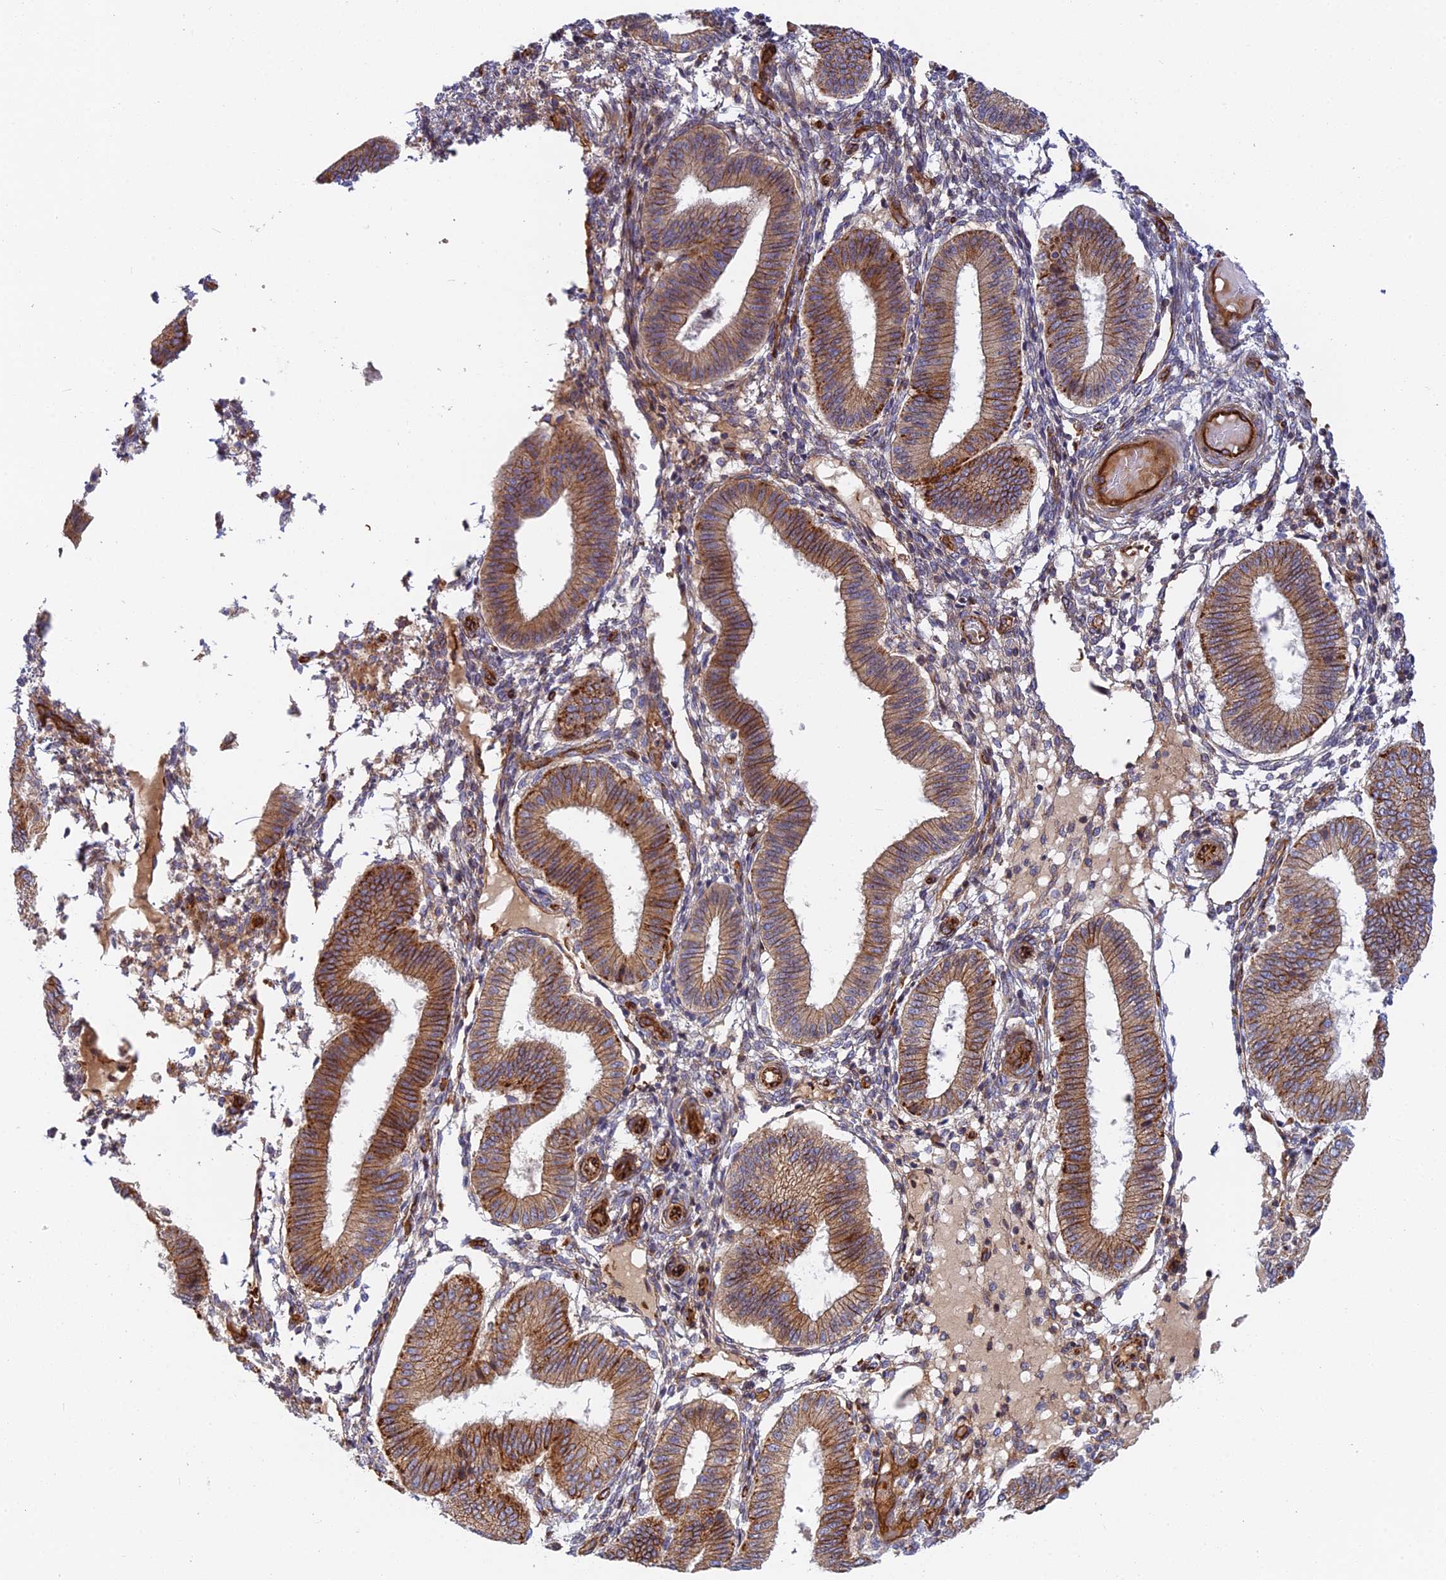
{"staining": {"intensity": "weak", "quantity": "<25%", "location": "cytoplasmic/membranous"}, "tissue": "endometrium", "cell_type": "Cells in endometrial stroma", "image_type": "normal", "snomed": [{"axis": "morphology", "description": "Normal tissue, NOS"}, {"axis": "topography", "description": "Endometrium"}], "caption": "Protein analysis of benign endometrium reveals no significant expression in cells in endometrial stroma.", "gene": "CNBD2", "patient": {"sex": "female", "age": 39}}